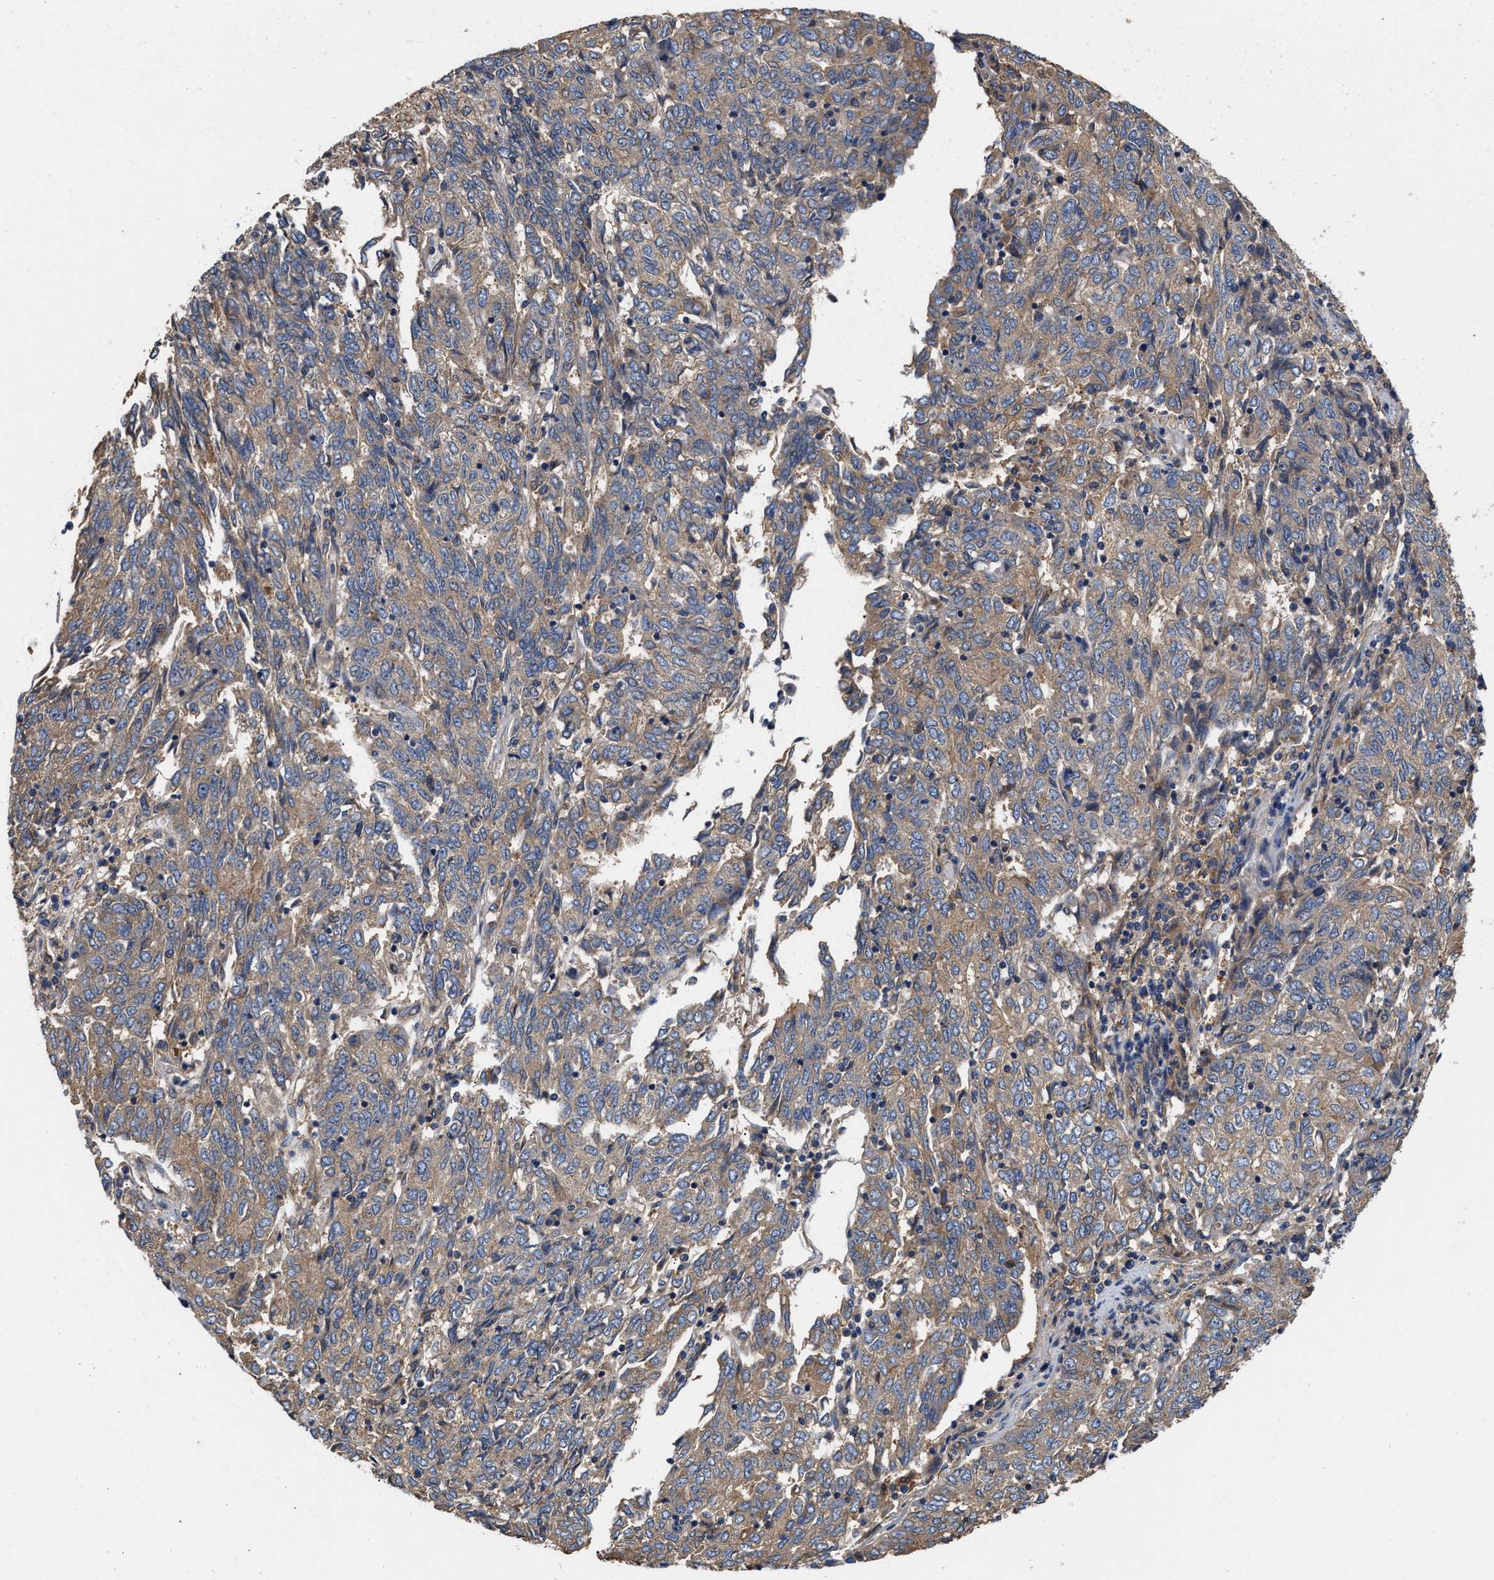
{"staining": {"intensity": "moderate", "quantity": "<25%", "location": "cytoplasmic/membranous"}, "tissue": "endometrial cancer", "cell_type": "Tumor cells", "image_type": "cancer", "snomed": [{"axis": "morphology", "description": "Adenocarcinoma, NOS"}, {"axis": "topography", "description": "Endometrium"}], "caption": "Endometrial cancer (adenocarcinoma) stained with a protein marker reveals moderate staining in tumor cells.", "gene": "KLB", "patient": {"sex": "female", "age": 80}}